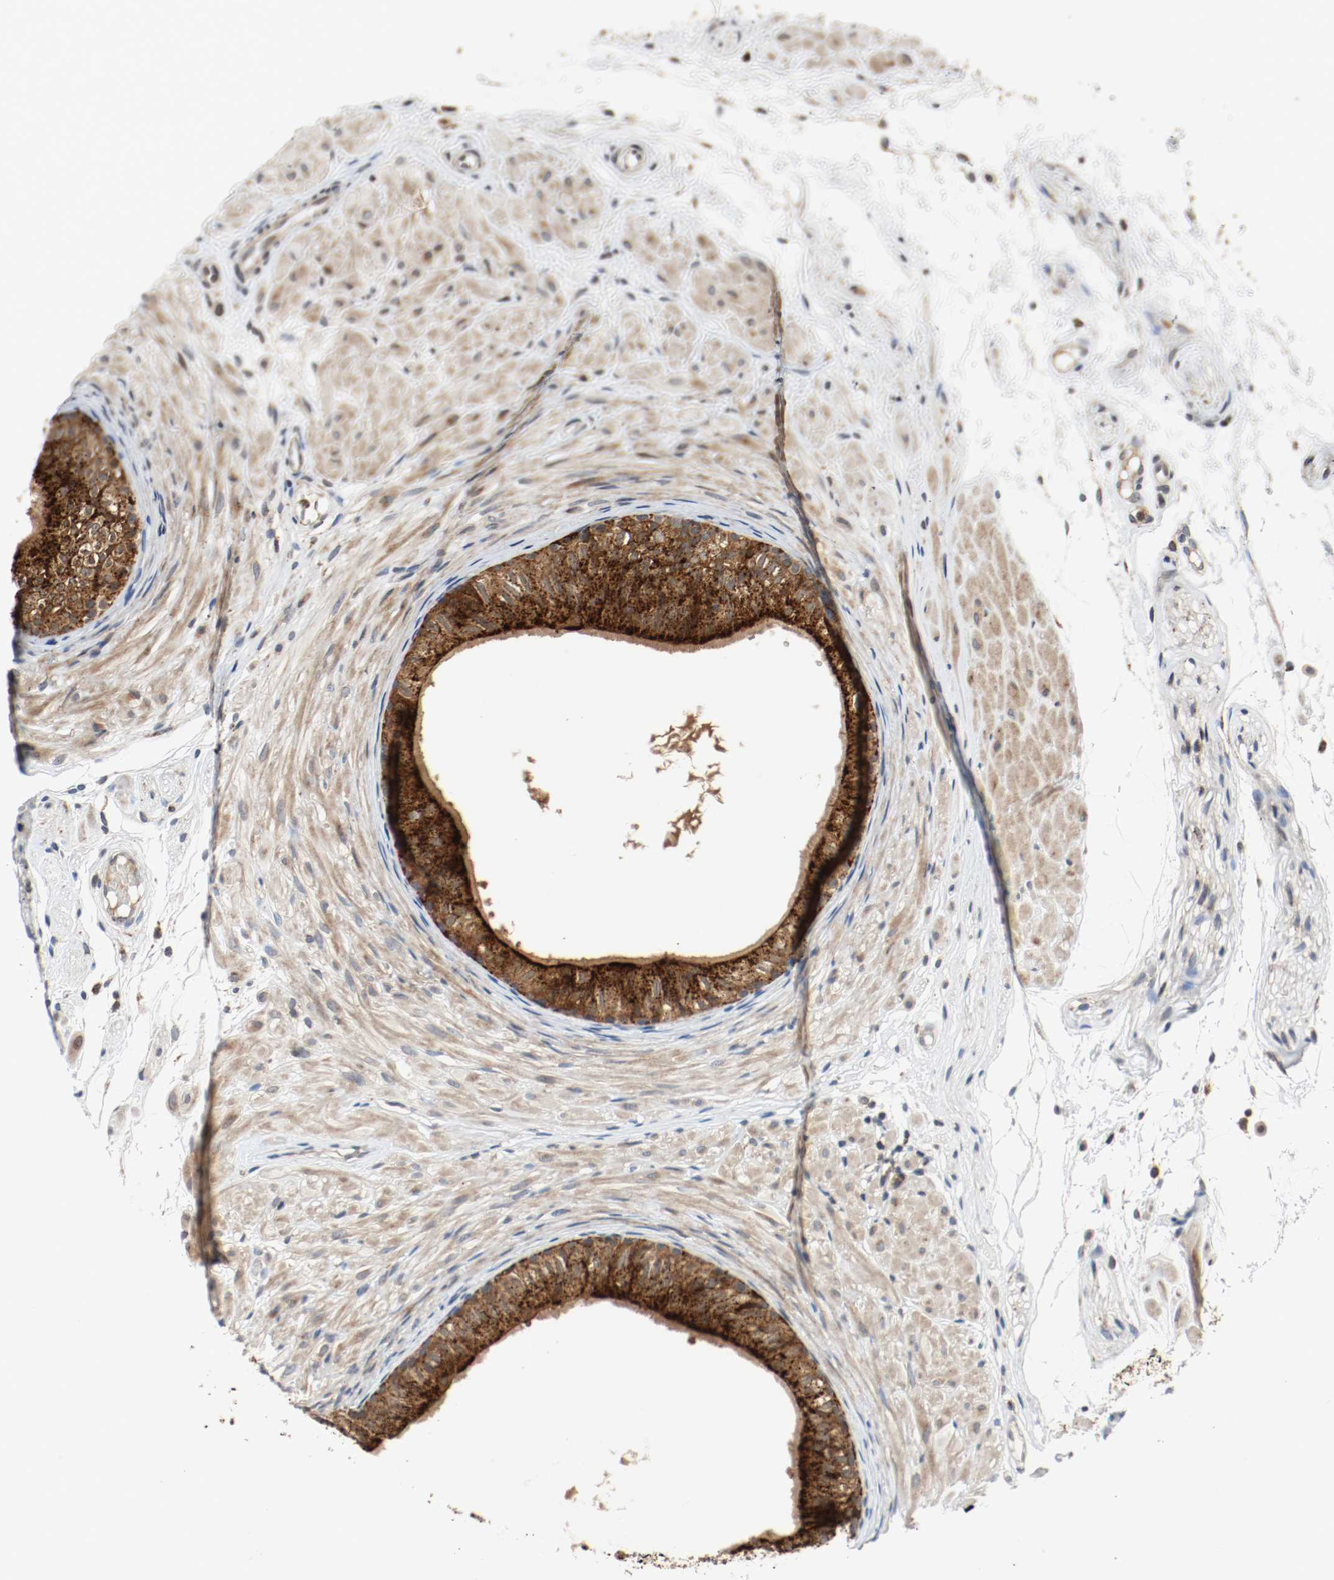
{"staining": {"intensity": "strong", "quantity": ">75%", "location": "cytoplasmic/membranous"}, "tissue": "epididymis", "cell_type": "Glandular cells", "image_type": "normal", "snomed": [{"axis": "morphology", "description": "Normal tissue, NOS"}, {"axis": "morphology", "description": "Atrophy, NOS"}, {"axis": "topography", "description": "Testis"}, {"axis": "topography", "description": "Epididymis"}], "caption": "This is an image of immunohistochemistry (IHC) staining of benign epididymis, which shows strong positivity in the cytoplasmic/membranous of glandular cells.", "gene": "LAMP2", "patient": {"sex": "male", "age": 18}}